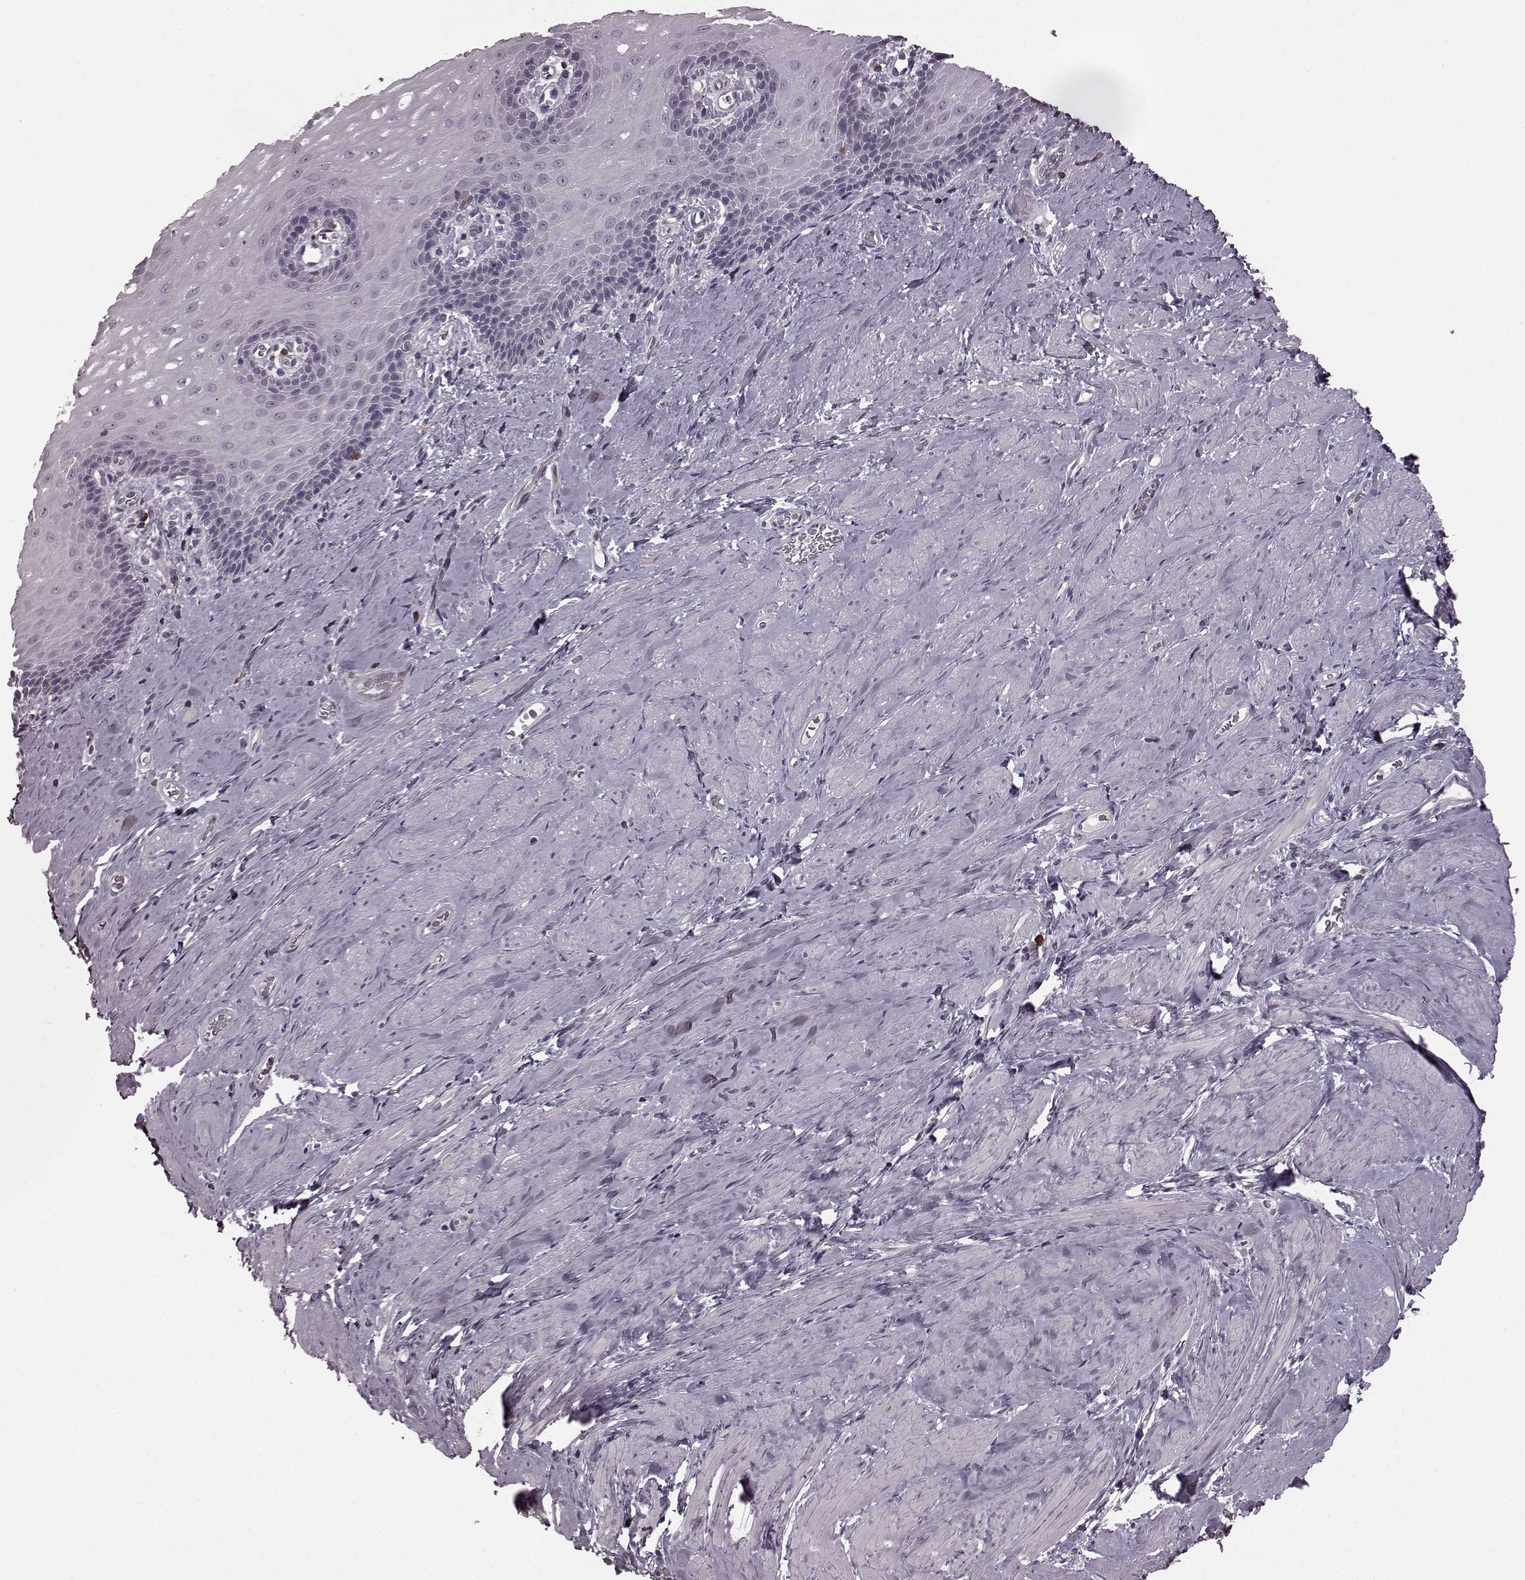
{"staining": {"intensity": "negative", "quantity": "none", "location": "none"}, "tissue": "esophagus", "cell_type": "Squamous epithelial cells", "image_type": "normal", "snomed": [{"axis": "morphology", "description": "Normal tissue, NOS"}, {"axis": "topography", "description": "Esophagus"}], "caption": "An immunohistochemistry histopathology image of normal esophagus is shown. There is no staining in squamous epithelial cells of esophagus.", "gene": "CD28", "patient": {"sex": "male", "age": 64}}